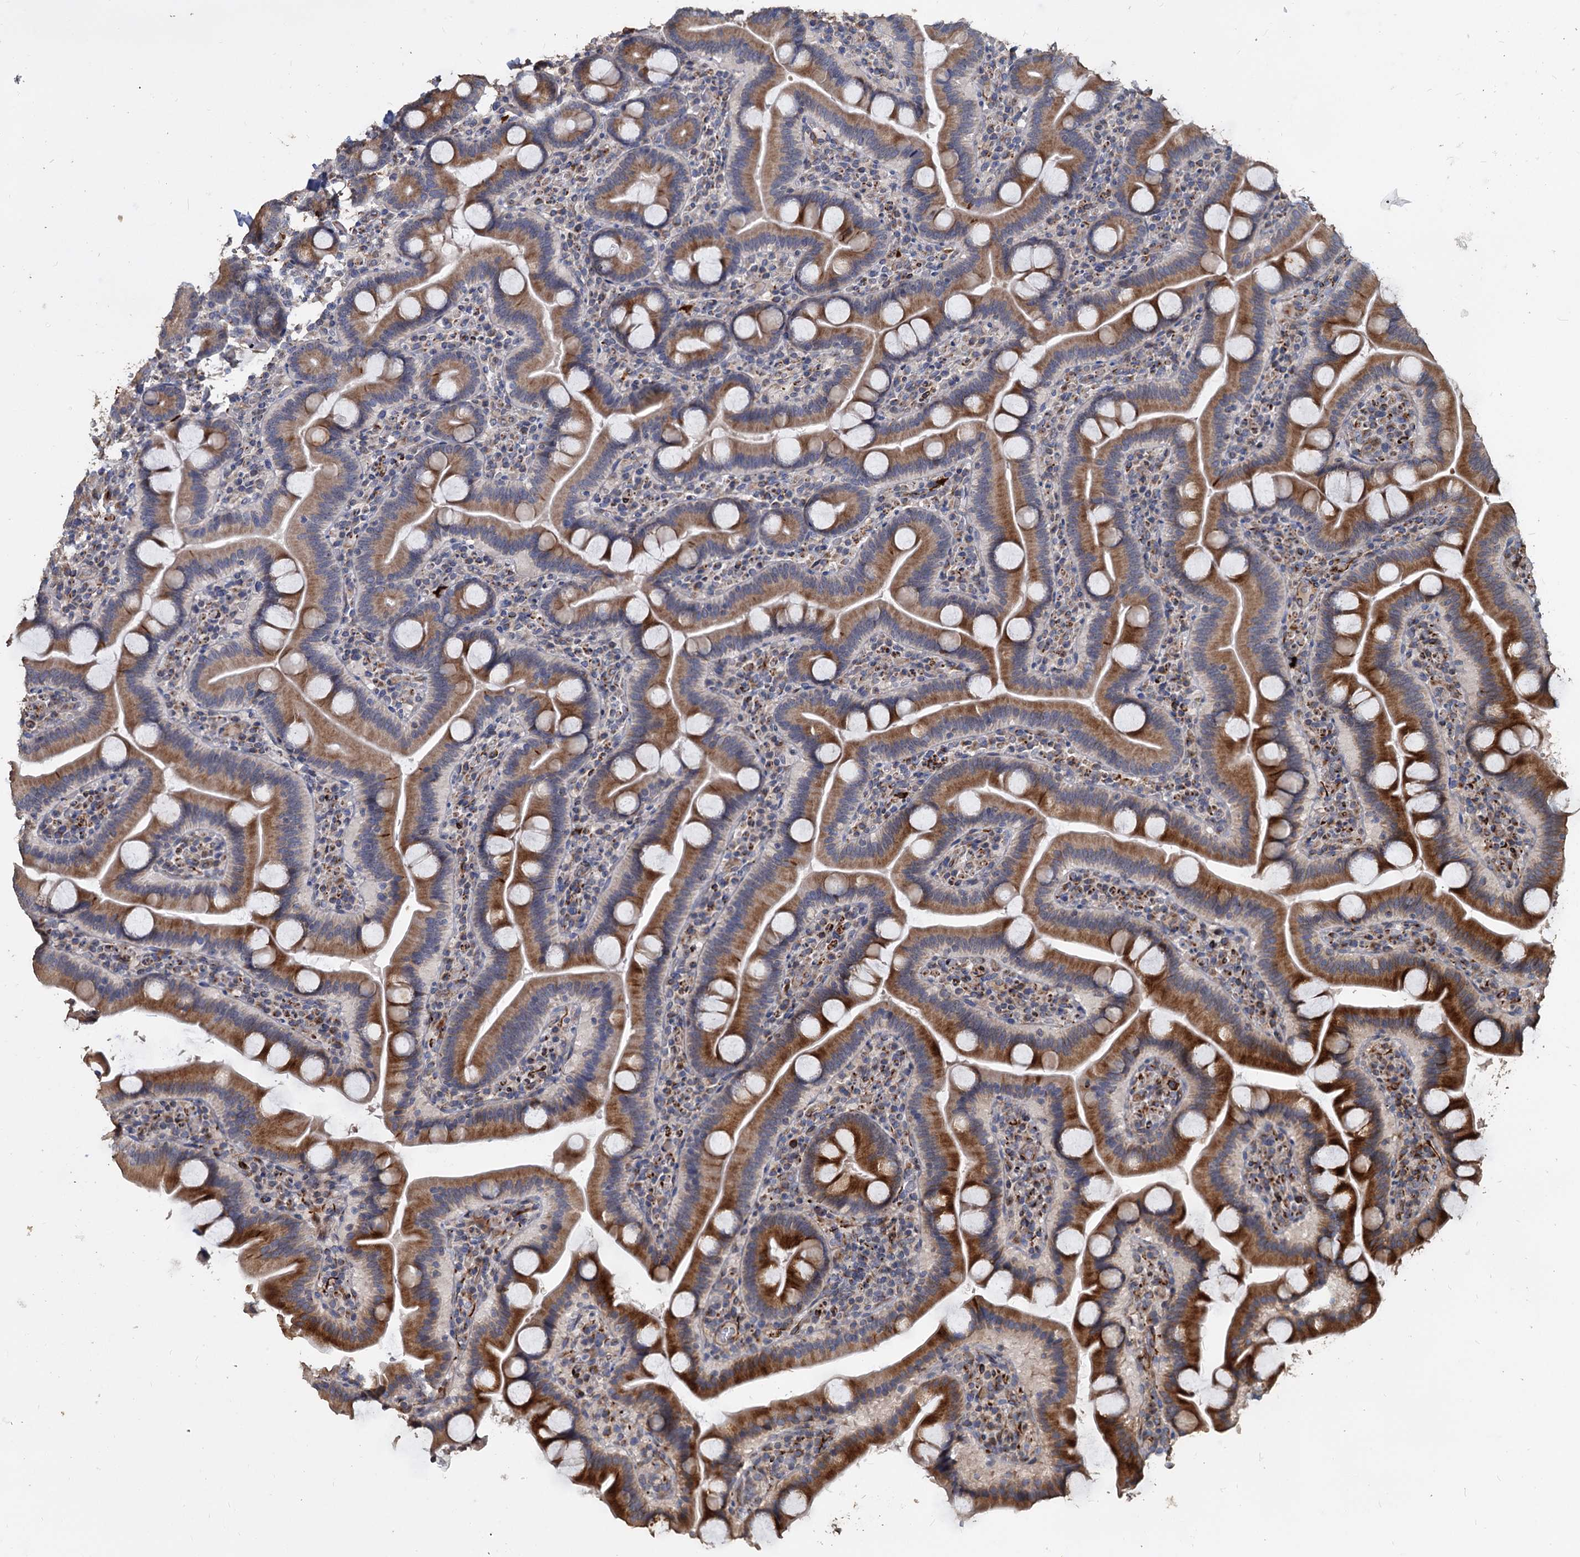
{"staining": {"intensity": "moderate", "quantity": ">75%", "location": "cytoplasmic/membranous"}, "tissue": "duodenum", "cell_type": "Glandular cells", "image_type": "normal", "snomed": [{"axis": "morphology", "description": "Normal tissue, NOS"}, {"axis": "topography", "description": "Duodenum"}], "caption": "Duodenum stained with IHC displays moderate cytoplasmic/membranous staining in approximately >75% of glandular cells.", "gene": "DEPDC4", "patient": {"sex": "male", "age": 55}}